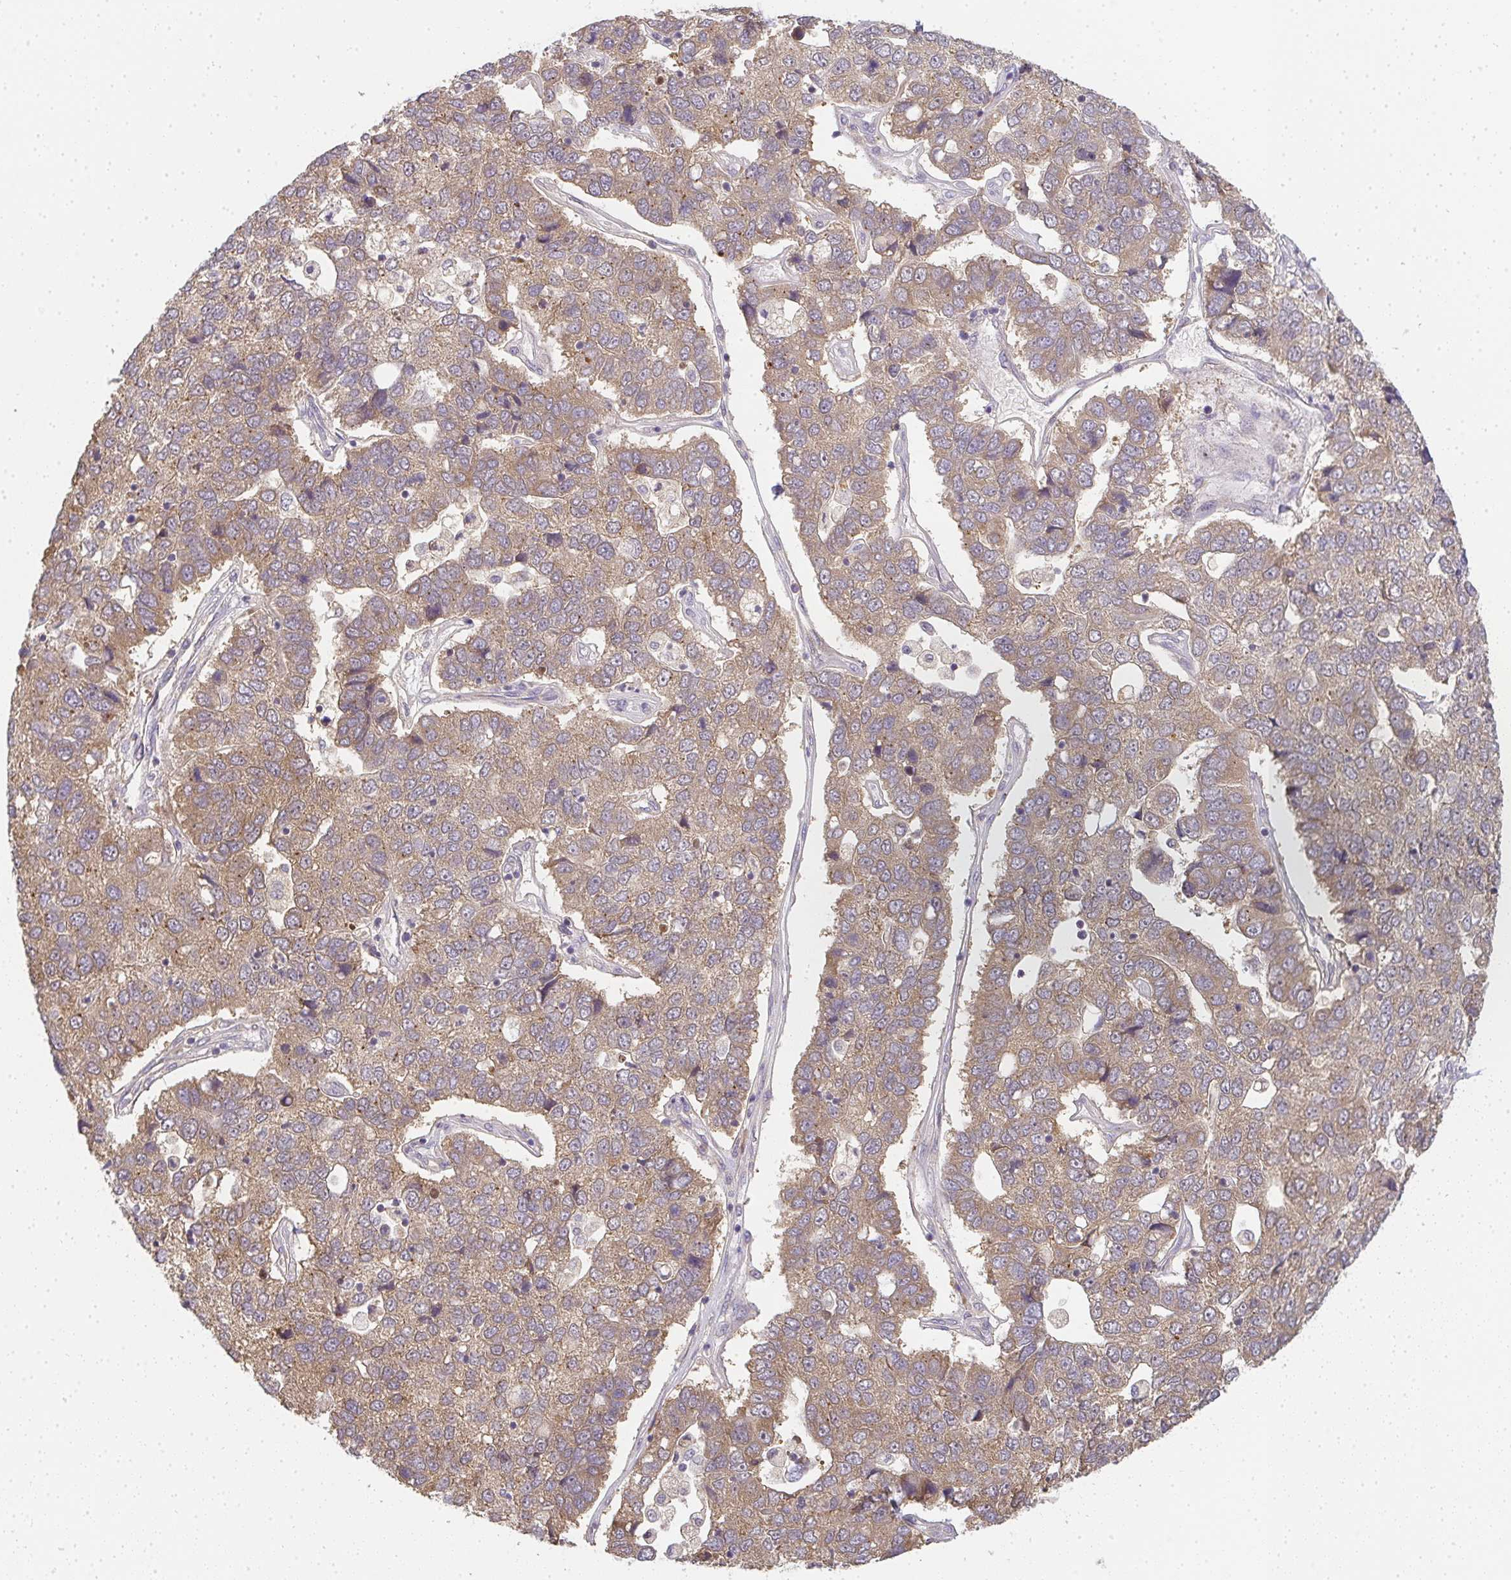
{"staining": {"intensity": "moderate", "quantity": ">75%", "location": "cytoplasmic/membranous"}, "tissue": "pancreatic cancer", "cell_type": "Tumor cells", "image_type": "cancer", "snomed": [{"axis": "morphology", "description": "Adenocarcinoma, NOS"}, {"axis": "topography", "description": "Pancreas"}], "caption": "Immunohistochemical staining of human adenocarcinoma (pancreatic) reveals medium levels of moderate cytoplasmic/membranous protein staining in about >75% of tumor cells. Using DAB (brown) and hematoxylin (blue) stains, captured at high magnification using brightfield microscopy.", "gene": "SLC35B3", "patient": {"sex": "female", "age": 61}}